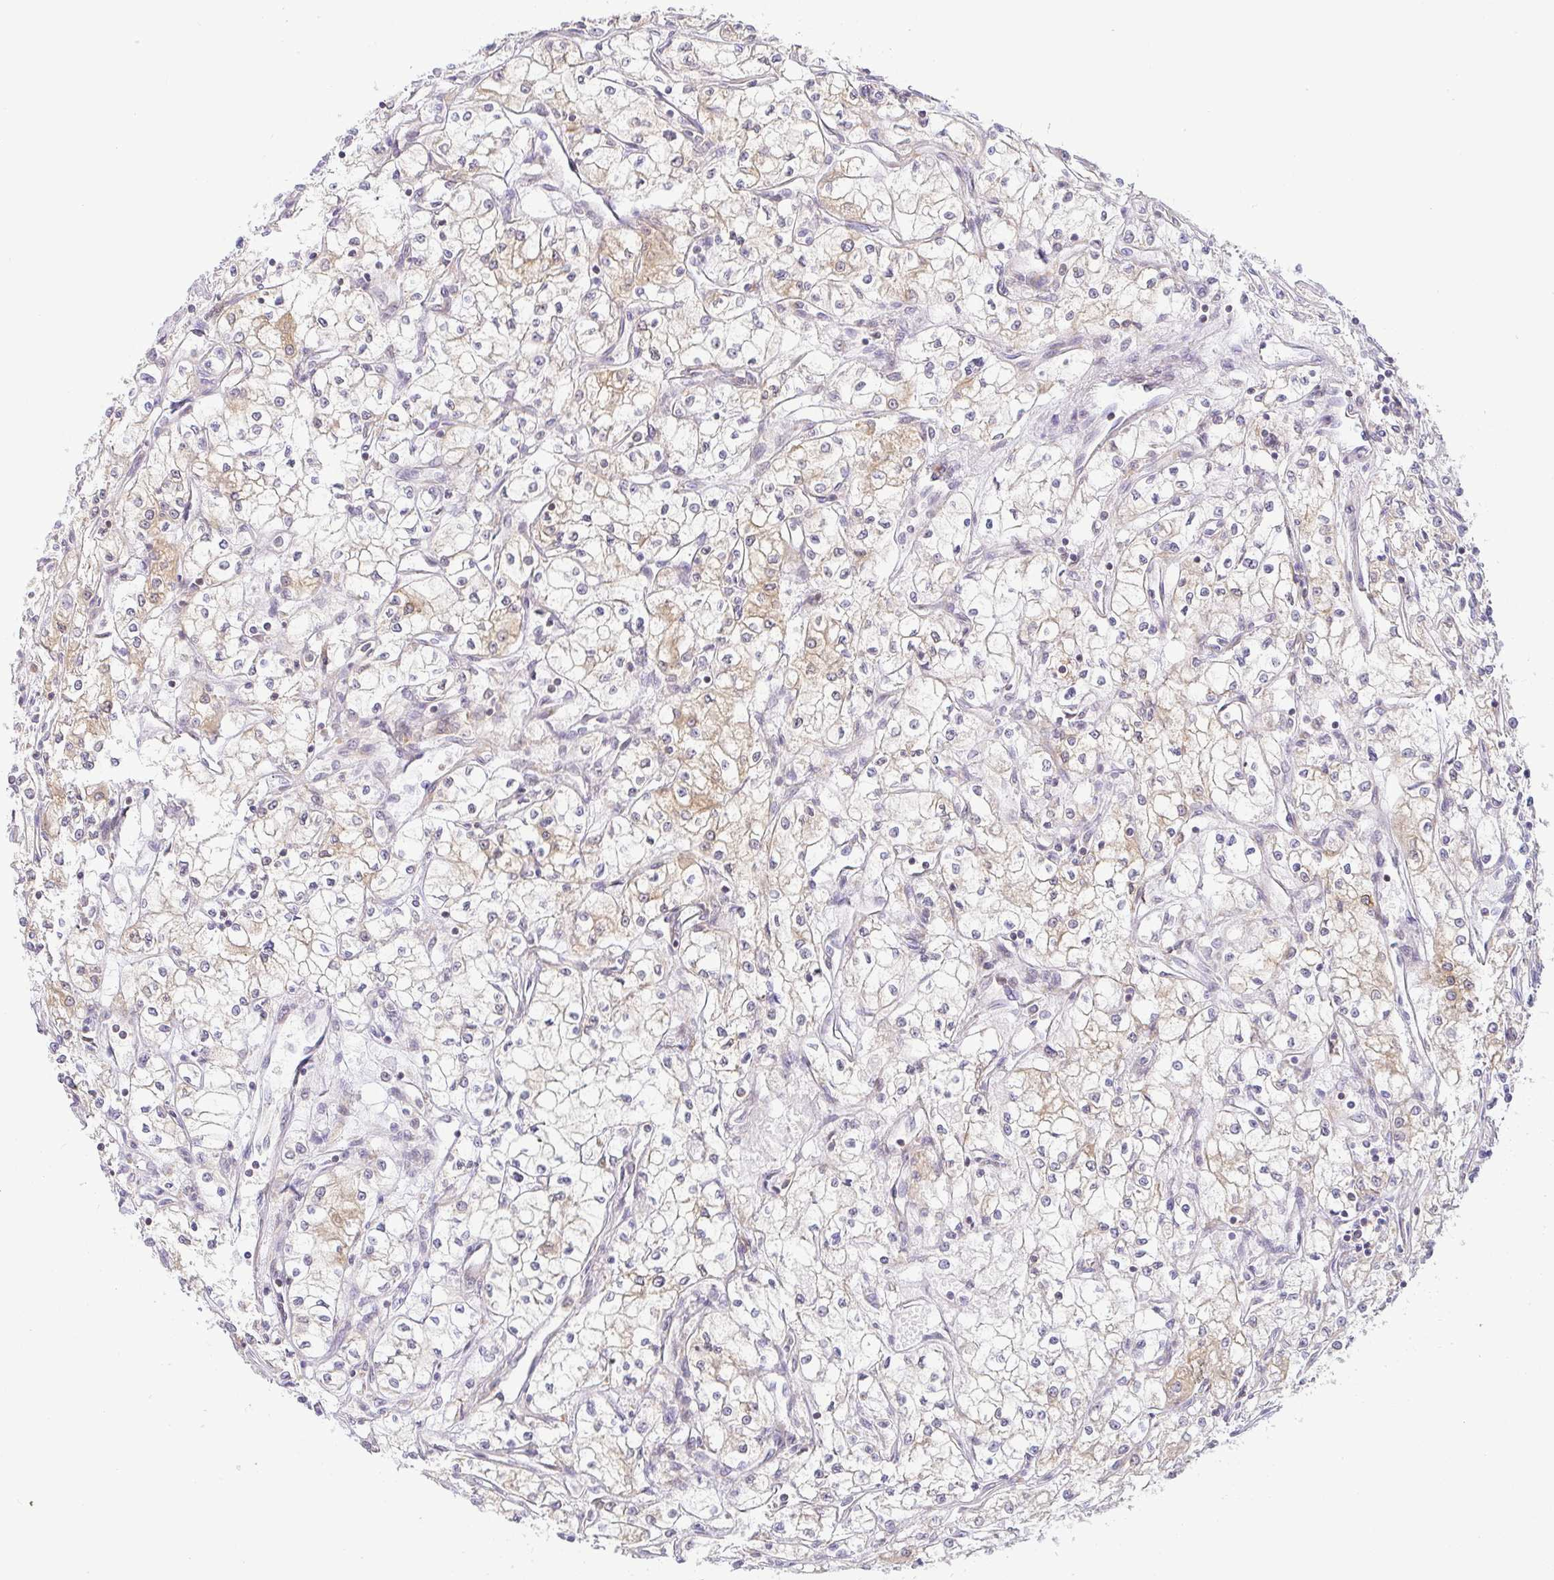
{"staining": {"intensity": "weak", "quantity": "25%-75%", "location": "cytoplasmic/membranous"}, "tissue": "renal cancer", "cell_type": "Tumor cells", "image_type": "cancer", "snomed": [{"axis": "morphology", "description": "Adenocarcinoma, NOS"}, {"axis": "topography", "description": "Kidney"}], "caption": "Weak cytoplasmic/membranous protein staining is appreciated in approximately 25%-75% of tumor cells in renal cancer.", "gene": "DERL2", "patient": {"sex": "male", "age": 59}}